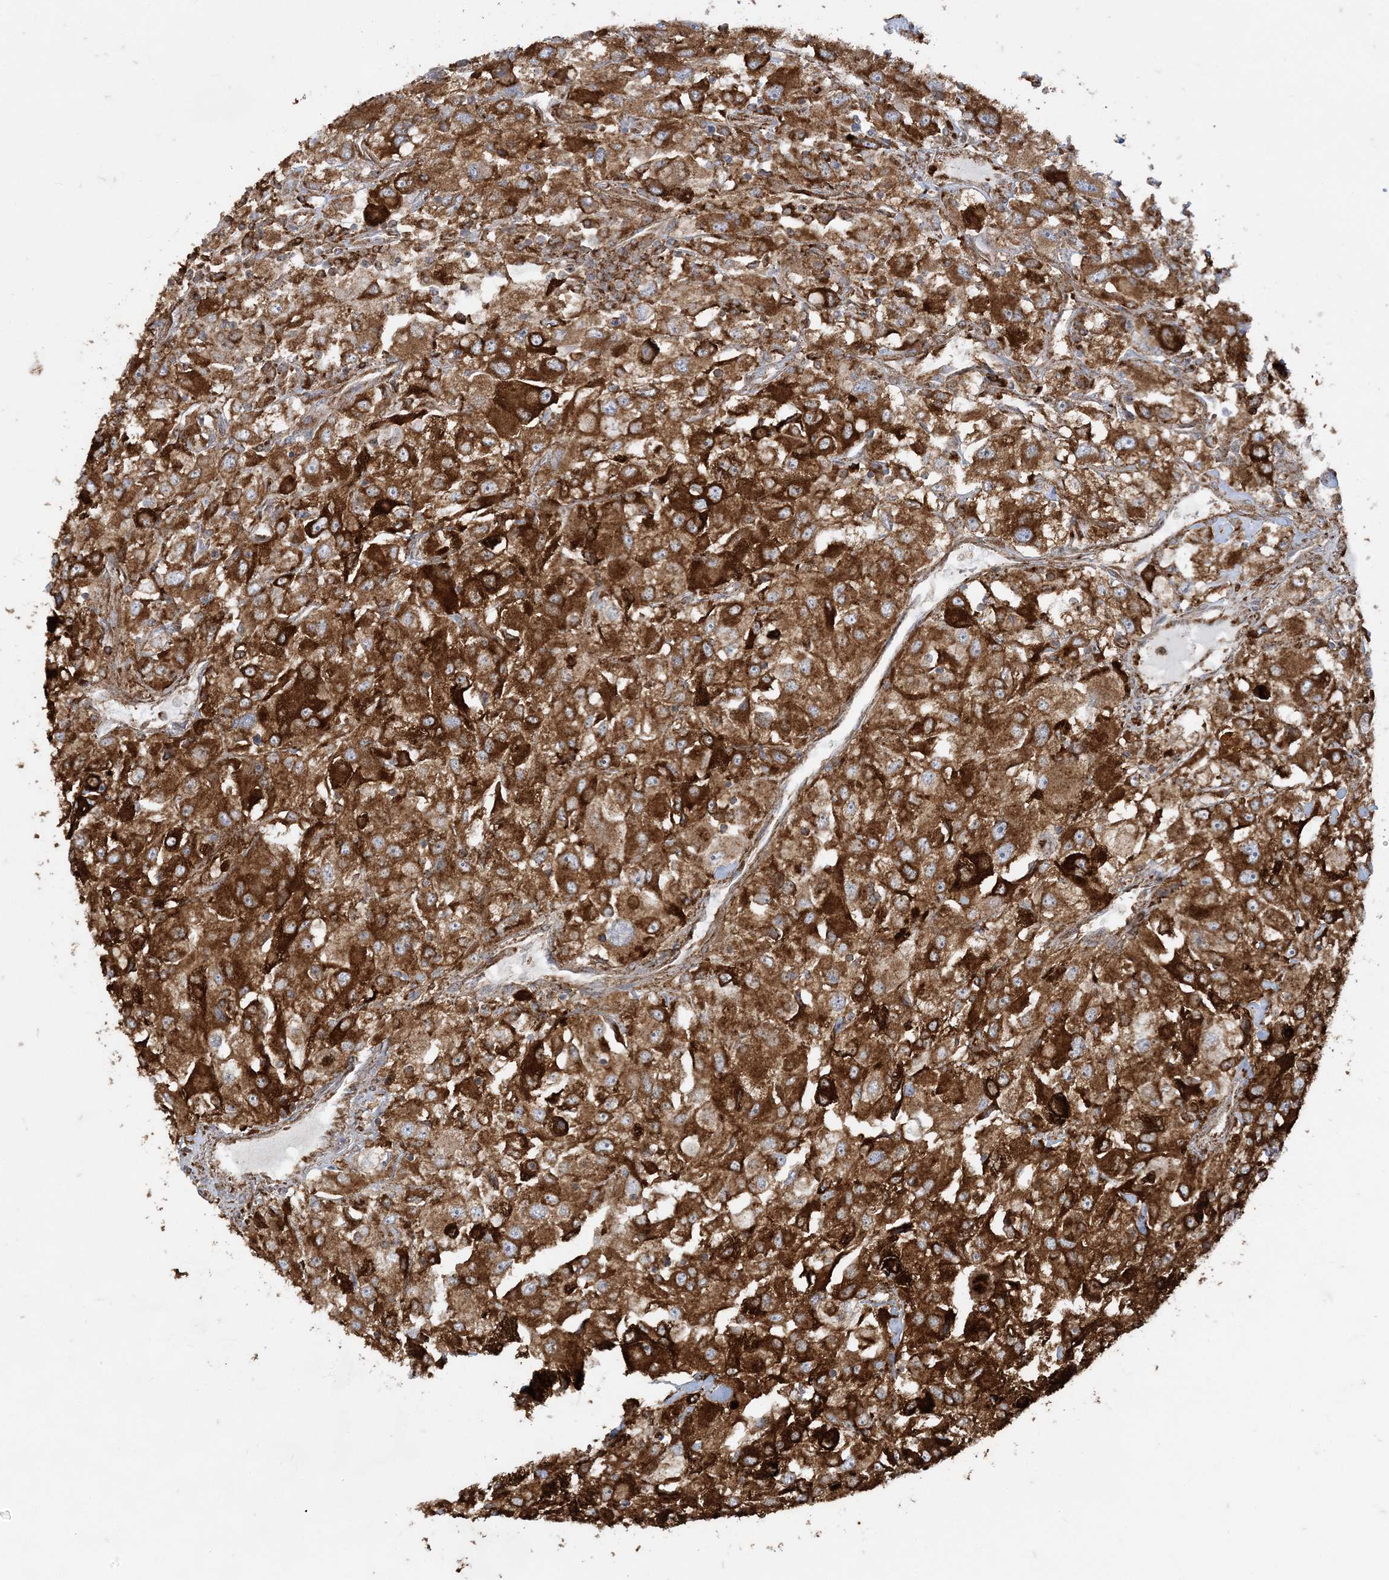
{"staining": {"intensity": "strong", "quantity": ">75%", "location": "cytoplasmic/membranous"}, "tissue": "renal cancer", "cell_type": "Tumor cells", "image_type": "cancer", "snomed": [{"axis": "morphology", "description": "Adenocarcinoma, NOS"}, {"axis": "topography", "description": "Kidney"}], "caption": "Strong cytoplasmic/membranous protein expression is seen in about >75% of tumor cells in adenocarcinoma (renal). (Brightfield microscopy of DAB IHC at high magnification).", "gene": "DERL3", "patient": {"sex": "female", "age": 52}}